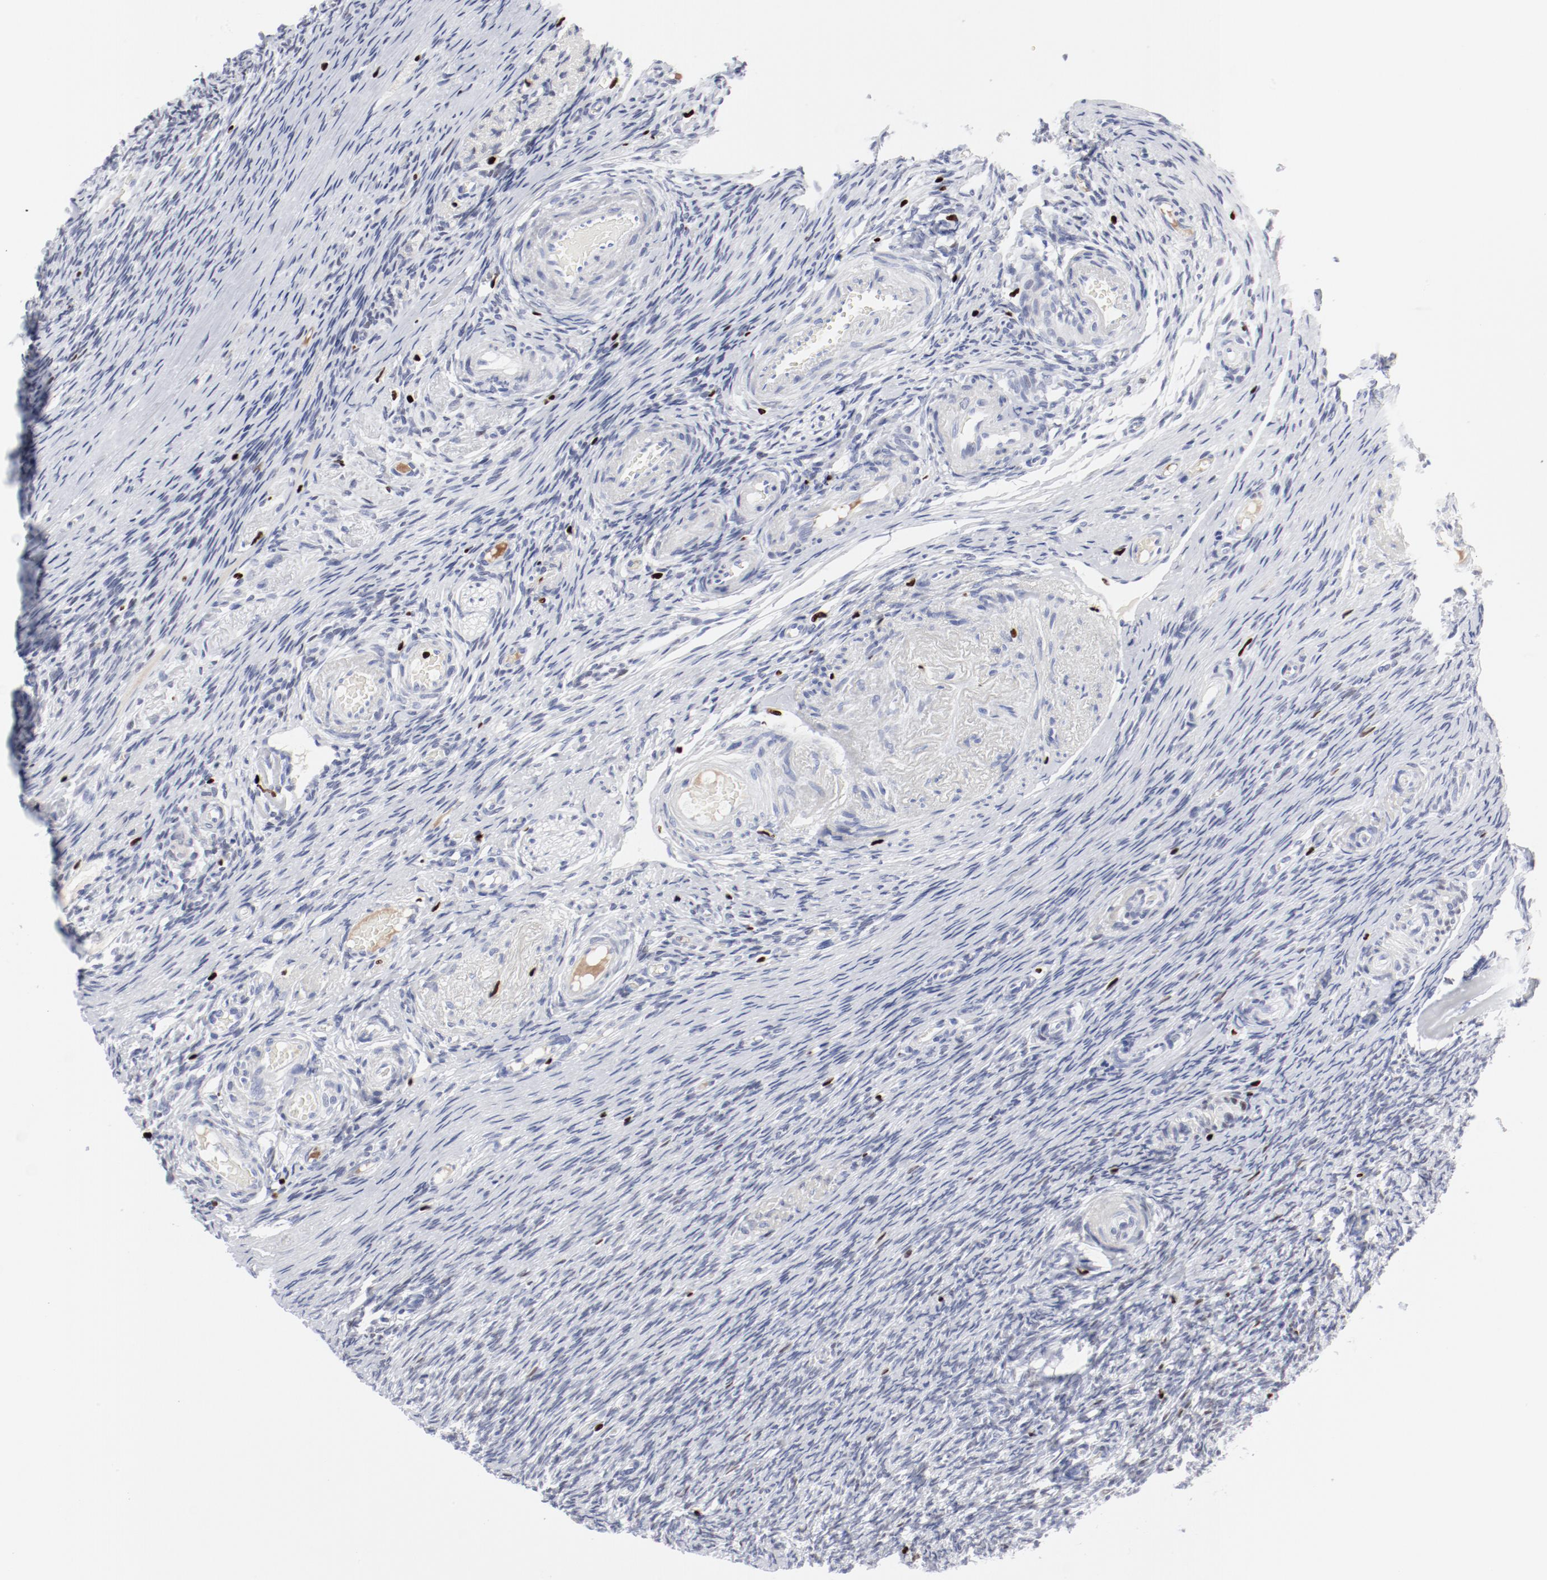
{"staining": {"intensity": "negative", "quantity": "none", "location": "none"}, "tissue": "ovary", "cell_type": "Ovarian stroma cells", "image_type": "normal", "snomed": [{"axis": "morphology", "description": "Normal tissue, NOS"}, {"axis": "topography", "description": "Ovary"}], "caption": "Image shows no significant protein expression in ovarian stroma cells of benign ovary.", "gene": "SMARCC2", "patient": {"sex": "female", "age": 60}}